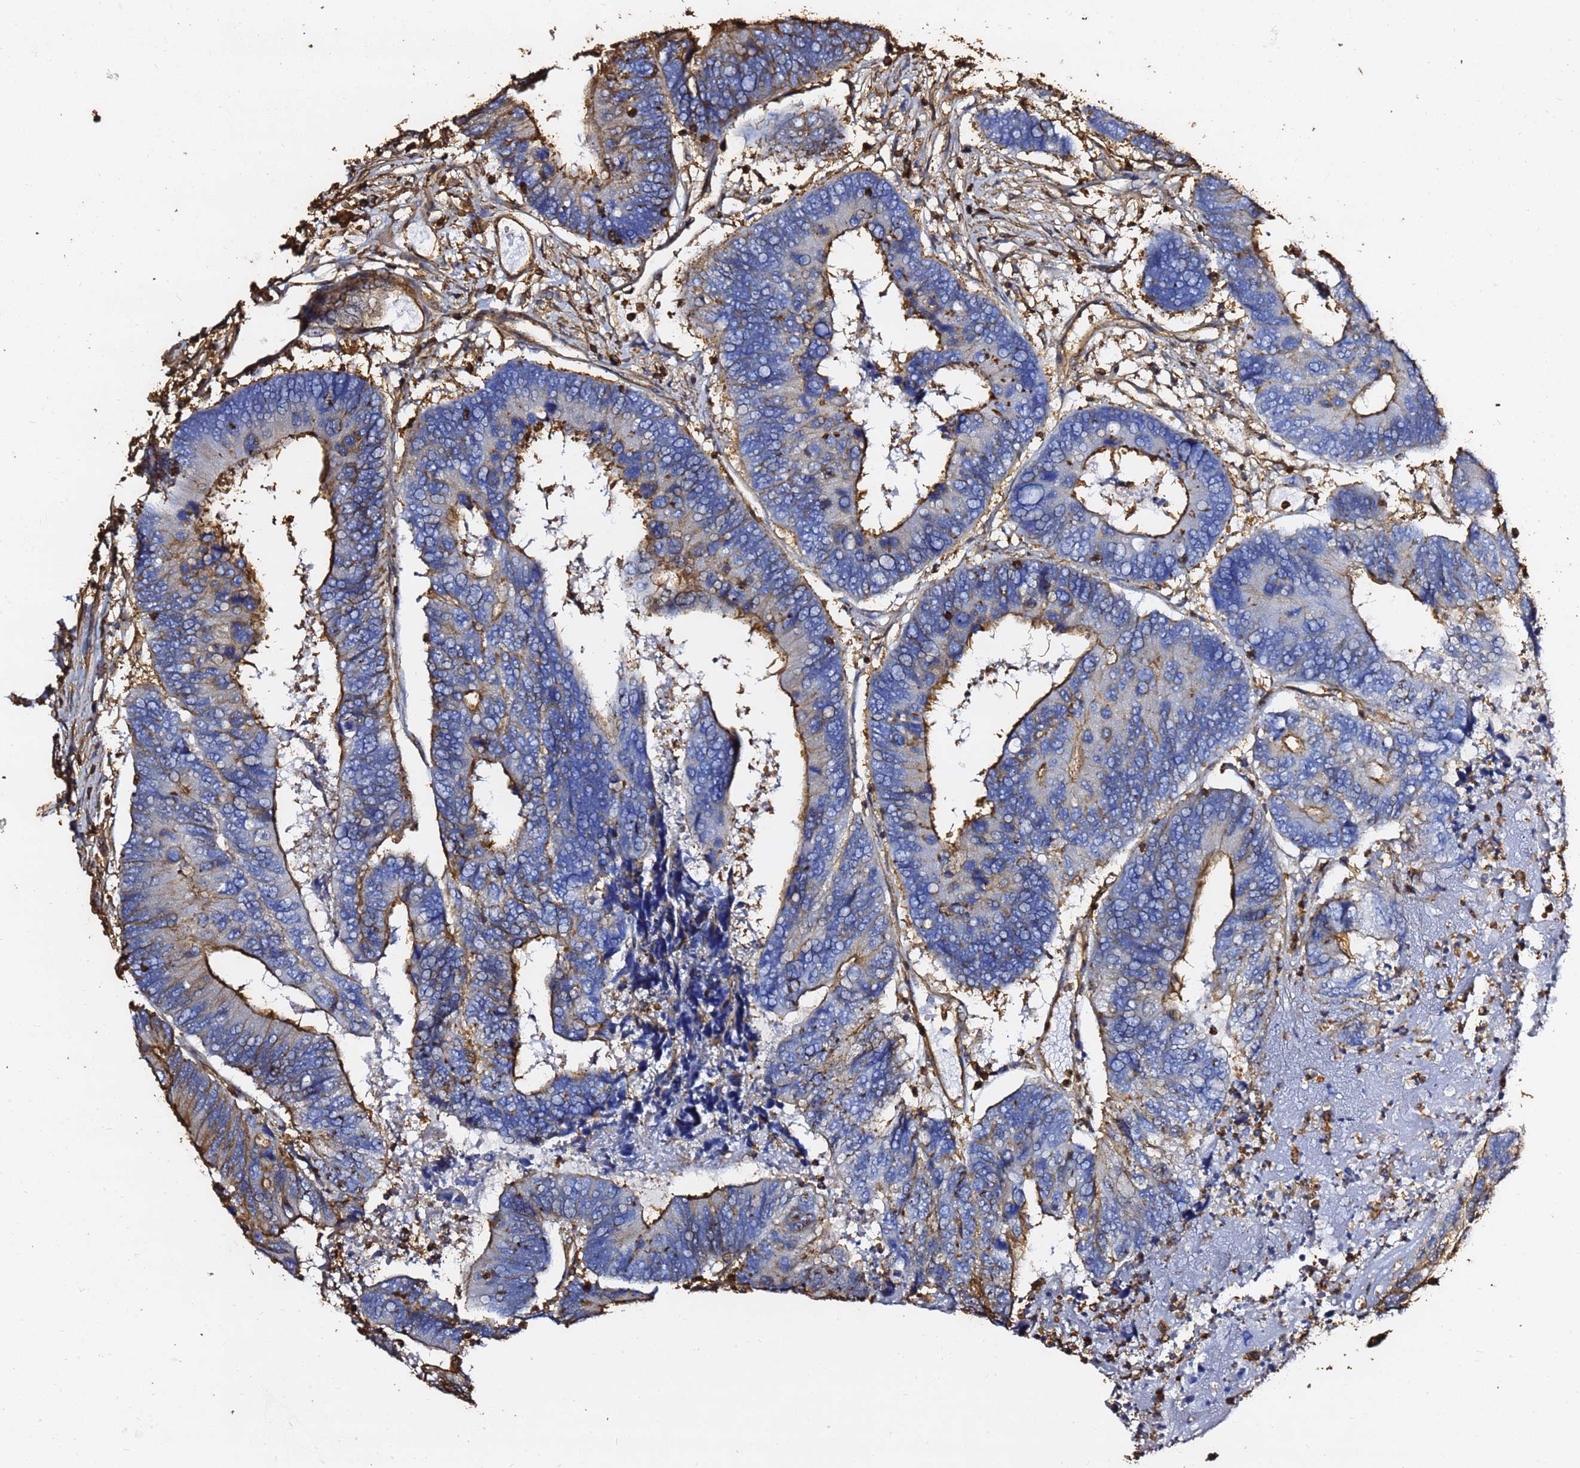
{"staining": {"intensity": "strong", "quantity": "25%-75%", "location": "cytoplasmic/membranous"}, "tissue": "colorectal cancer", "cell_type": "Tumor cells", "image_type": "cancer", "snomed": [{"axis": "morphology", "description": "Adenocarcinoma, NOS"}, {"axis": "topography", "description": "Colon"}], "caption": "Protein expression analysis of colorectal adenocarcinoma displays strong cytoplasmic/membranous expression in about 25%-75% of tumor cells.", "gene": "ACTB", "patient": {"sex": "female", "age": 67}}